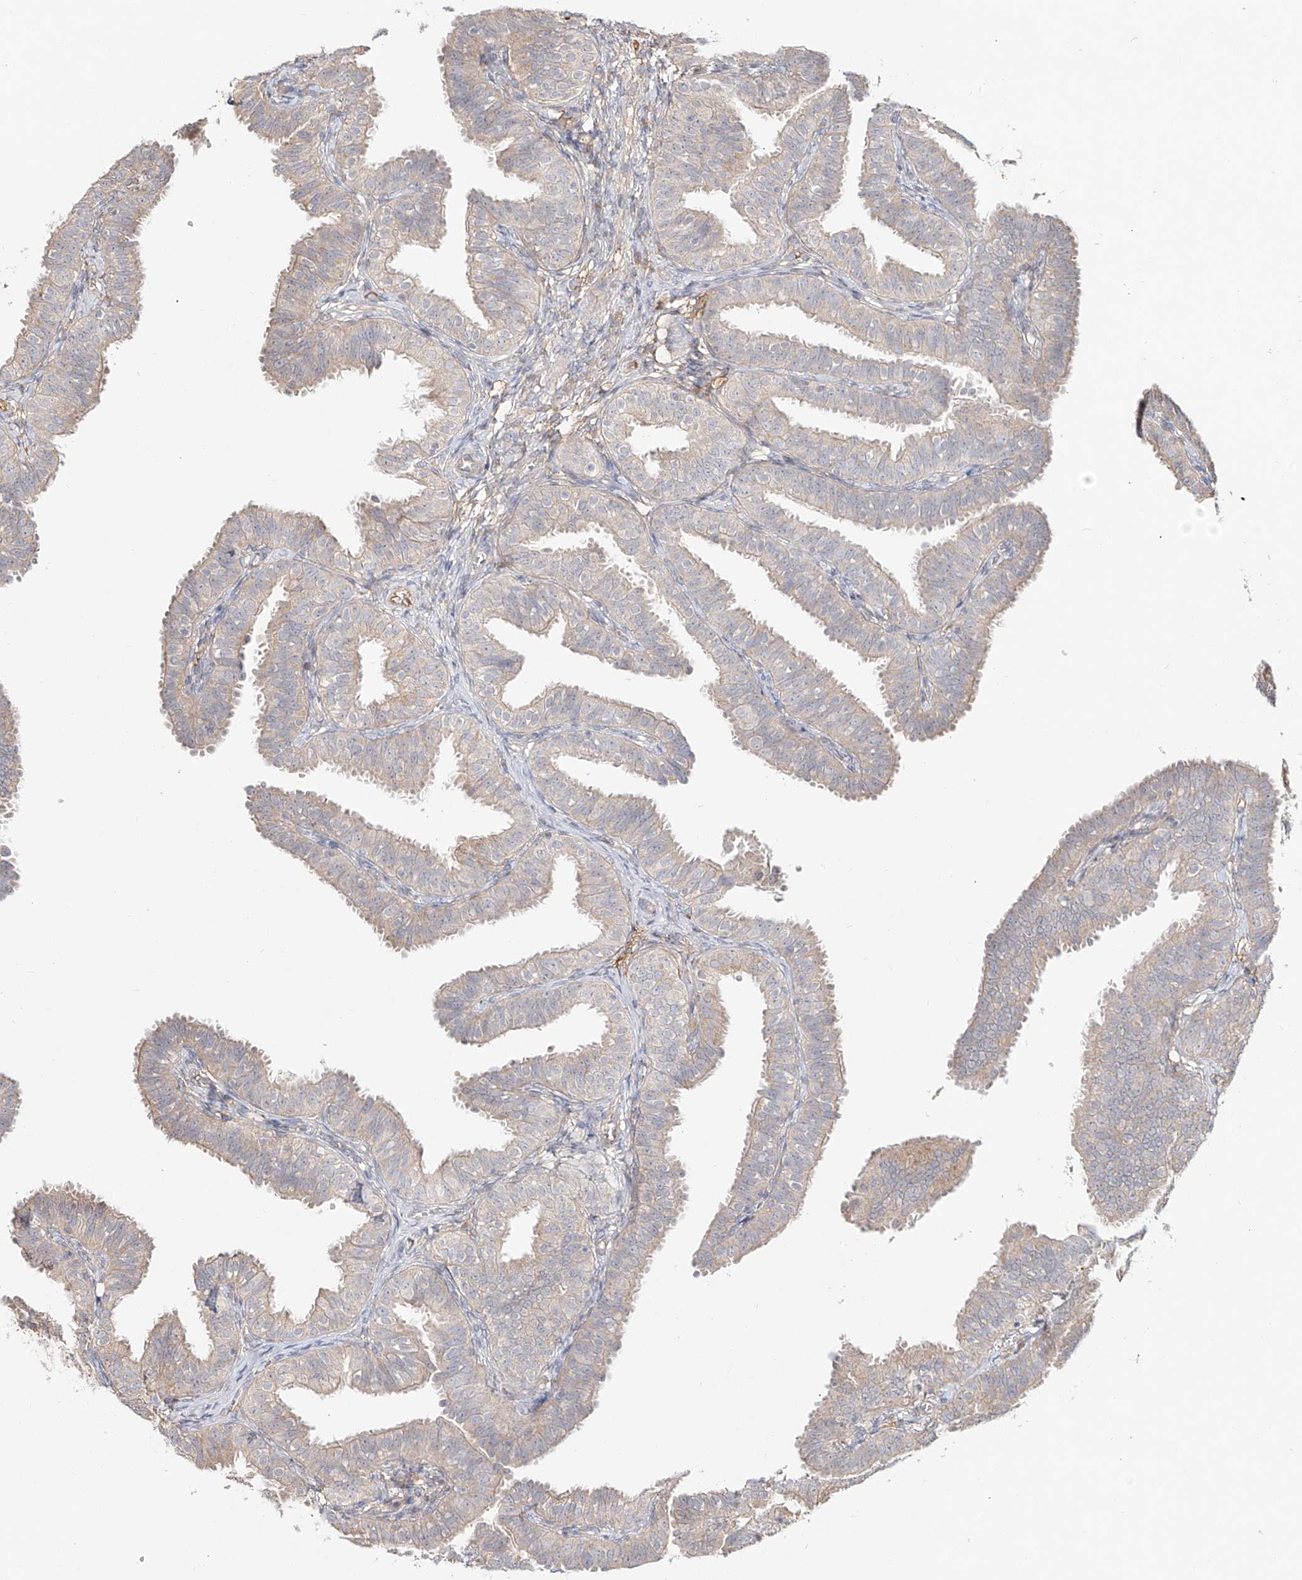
{"staining": {"intensity": "moderate", "quantity": "25%-75%", "location": "cytoplasmic/membranous"}, "tissue": "fallopian tube", "cell_type": "Glandular cells", "image_type": "normal", "snomed": [{"axis": "morphology", "description": "Normal tissue, NOS"}, {"axis": "topography", "description": "Fallopian tube"}], "caption": "Immunohistochemistry (DAB (3,3'-diaminobenzidine)) staining of normal fallopian tube displays moderate cytoplasmic/membranous protein positivity in approximately 25%-75% of glandular cells. (brown staining indicates protein expression, while blue staining denotes nuclei).", "gene": "ERO1A", "patient": {"sex": "female", "age": 35}}